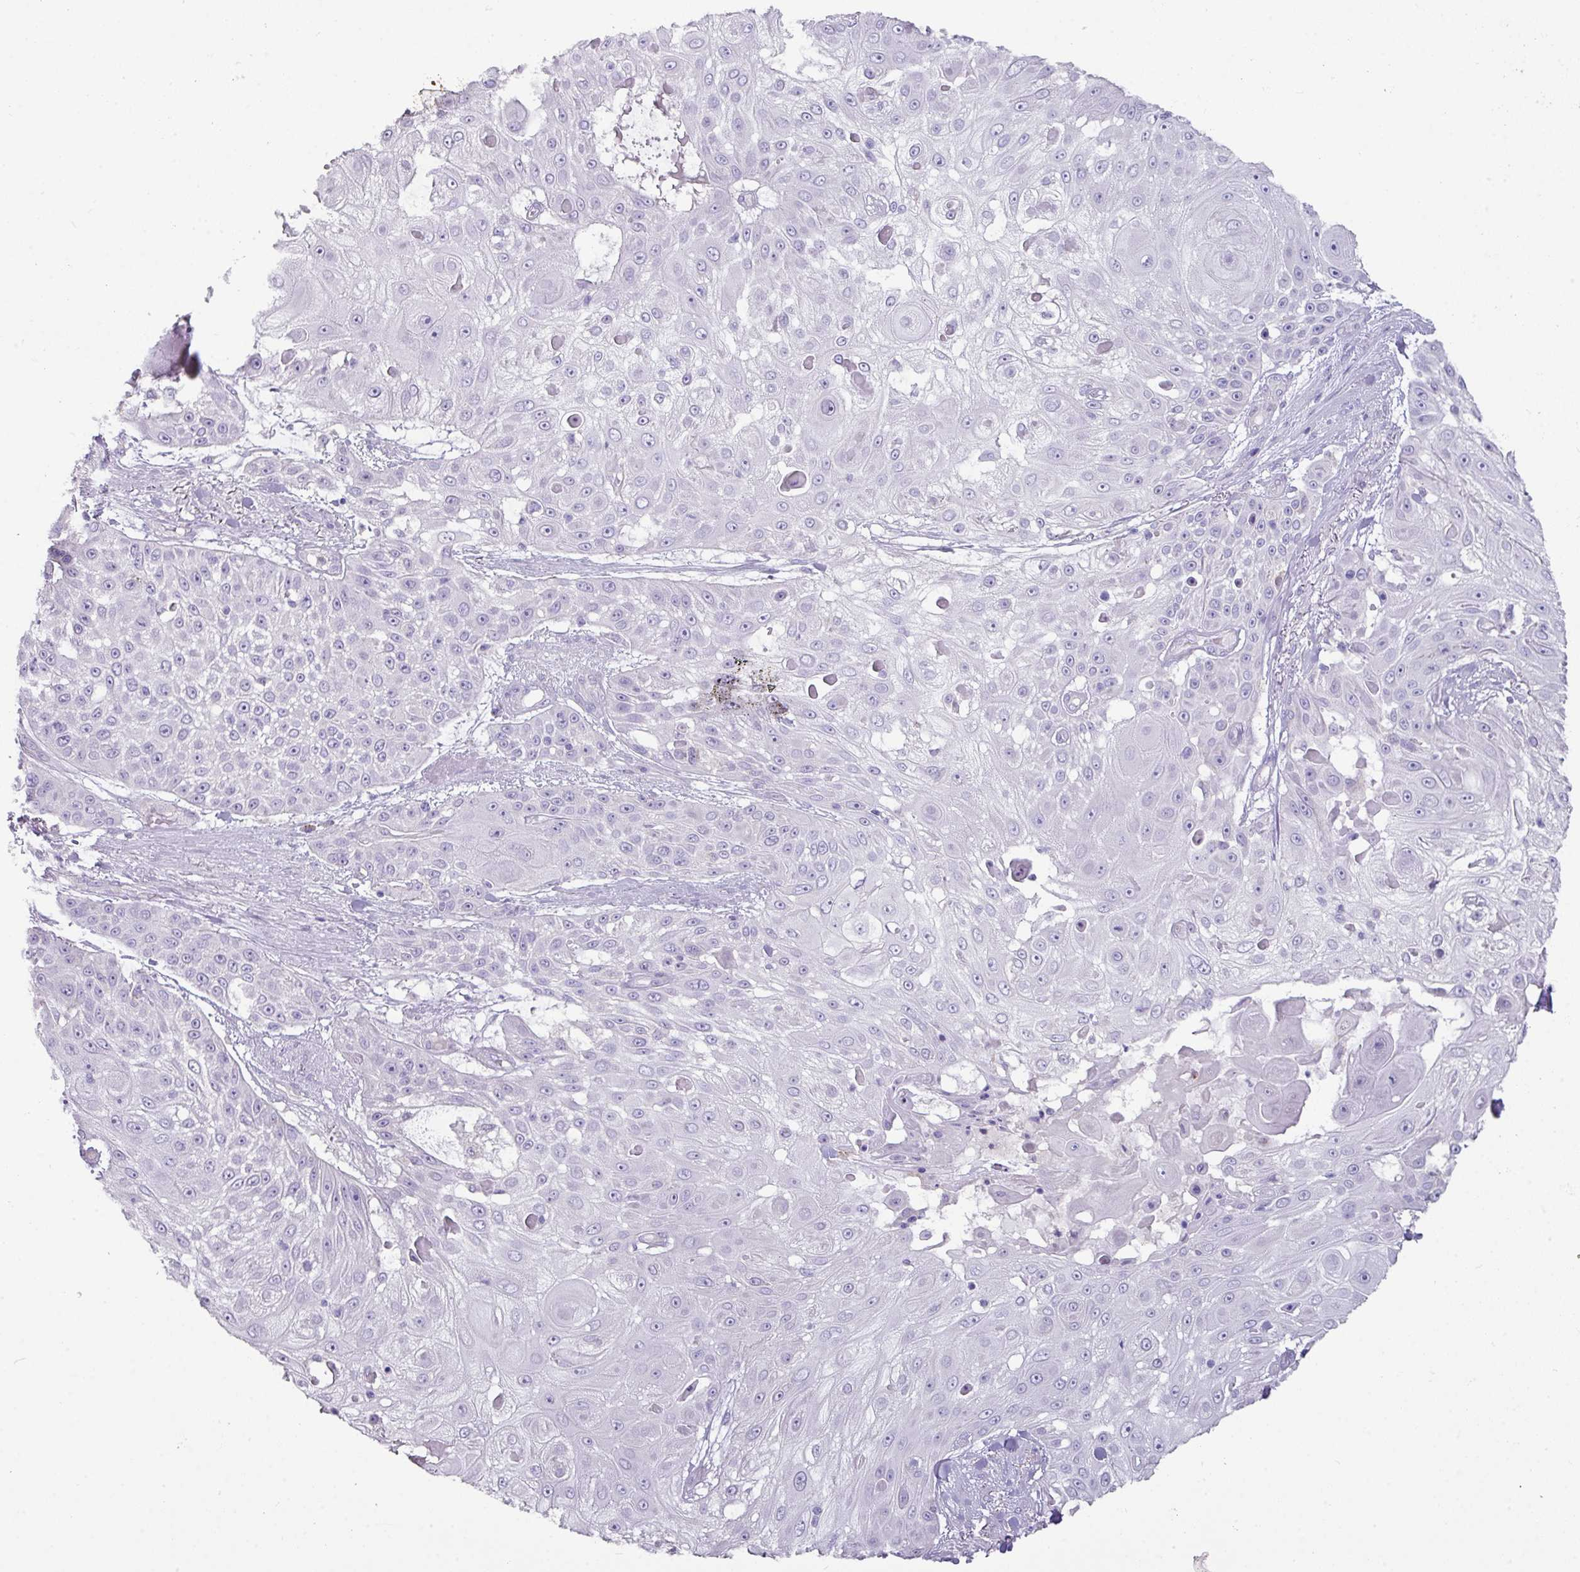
{"staining": {"intensity": "negative", "quantity": "none", "location": "none"}, "tissue": "skin cancer", "cell_type": "Tumor cells", "image_type": "cancer", "snomed": [{"axis": "morphology", "description": "Squamous cell carcinoma, NOS"}, {"axis": "topography", "description": "Skin"}], "caption": "DAB immunohistochemical staining of human squamous cell carcinoma (skin) exhibits no significant staining in tumor cells. Brightfield microscopy of immunohistochemistry (IHC) stained with DAB (3,3'-diaminobenzidine) (brown) and hematoxylin (blue), captured at high magnification.", "gene": "ZNF524", "patient": {"sex": "female", "age": 86}}